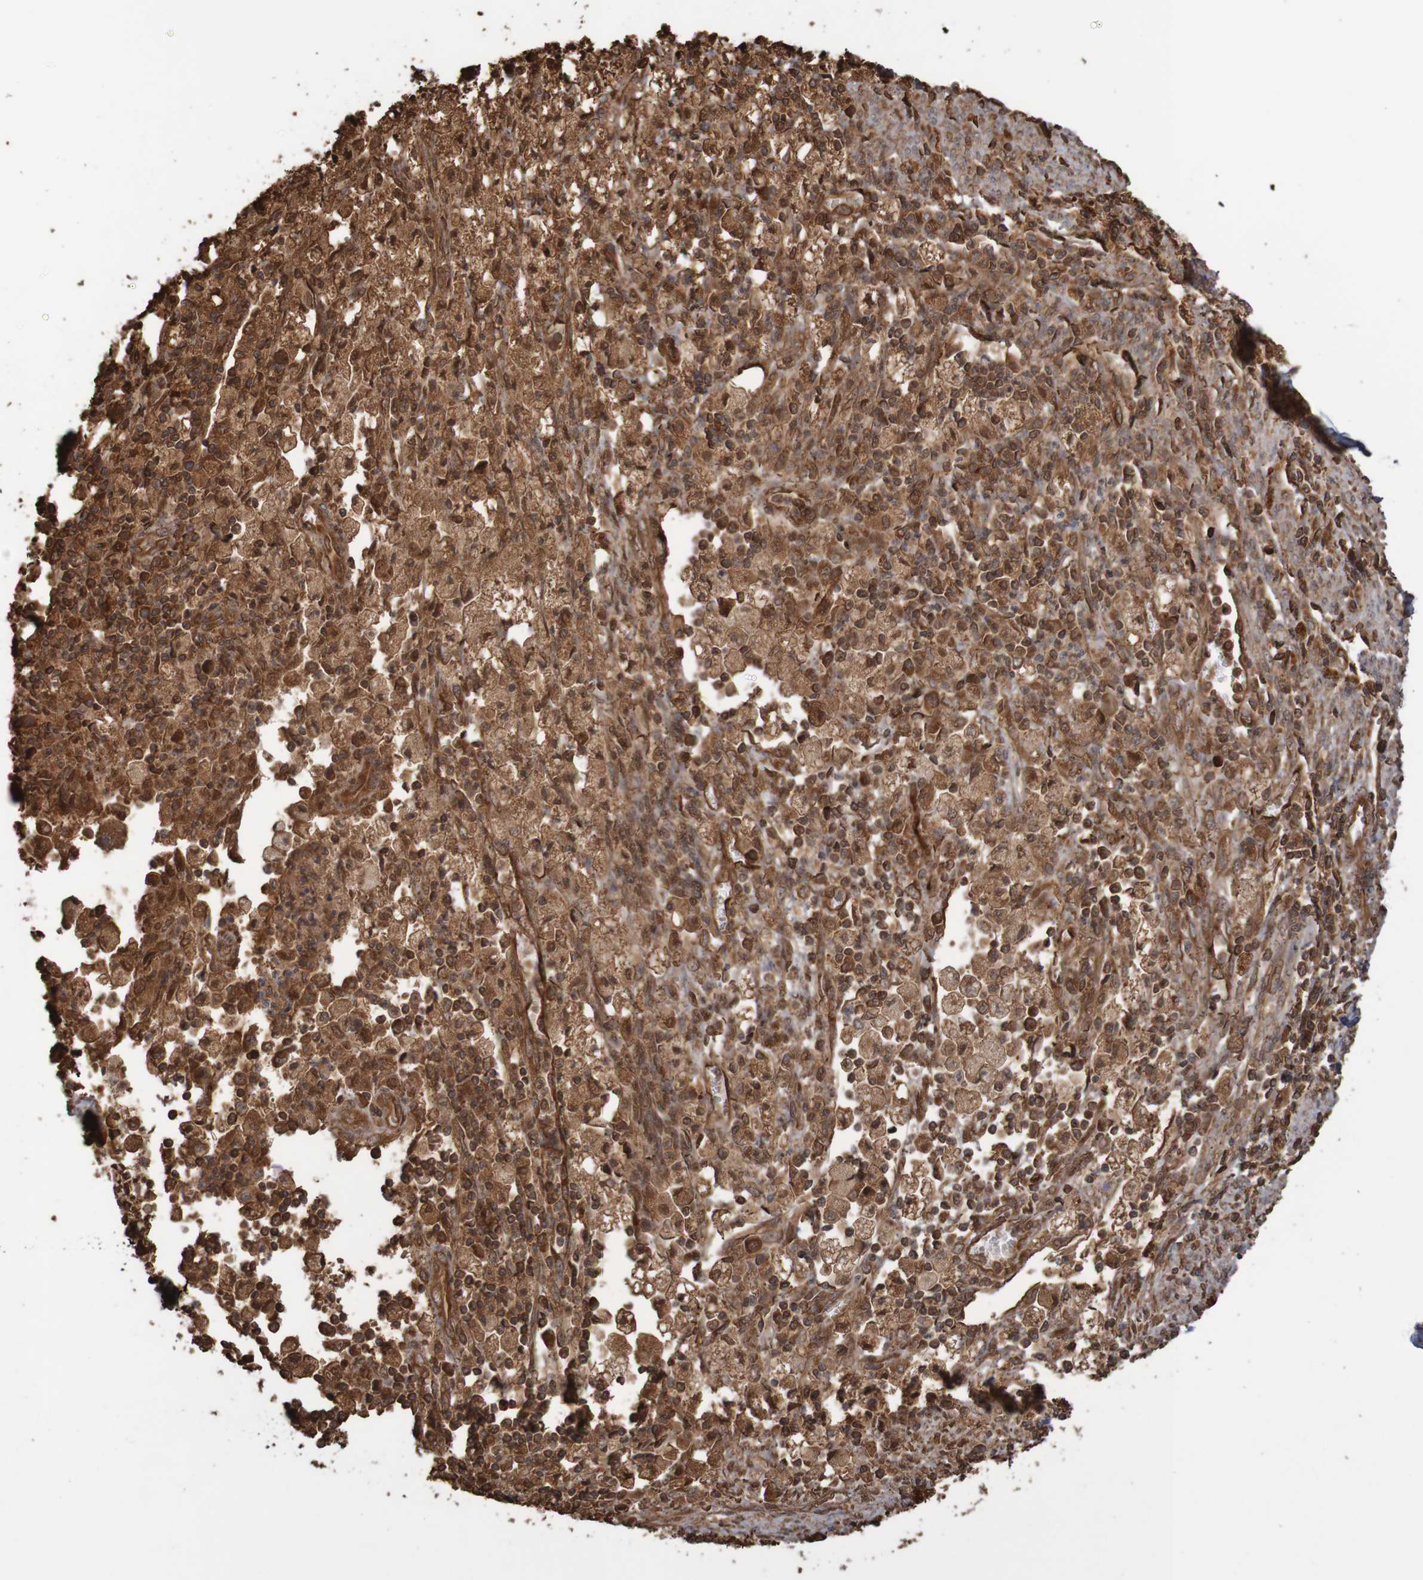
{"staining": {"intensity": "strong", "quantity": ">75%", "location": "cytoplasmic/membranous"}, "tissue": "cervical cancer", "cell_type": "Tumor cells", "image_type": "cancer", "snomed": [{"axis": "morphology", "description": "Normal tissue, NOS"}, {"axis": "morphology", "description": "Adenocarcinoma, NOS"}, {"axis": "topography", "description": "Cervix"}, {"axis": "topography", "description": "Endometrium"}], "caption": "IHC of human adenocarcinoma (cervical) reveals high levels of strong cytoplasmic/membranous staining in approximately >75% of tumor cells. The staining was performed using DAB (3,3'-diaminobenzidine) to visualize the protein expression in brown, while the nuclei were stained in blue with hematoxylin (Magnification: 20x).", "gene": "MRPL52", "patient": {"sex": "female", "age": 86}}